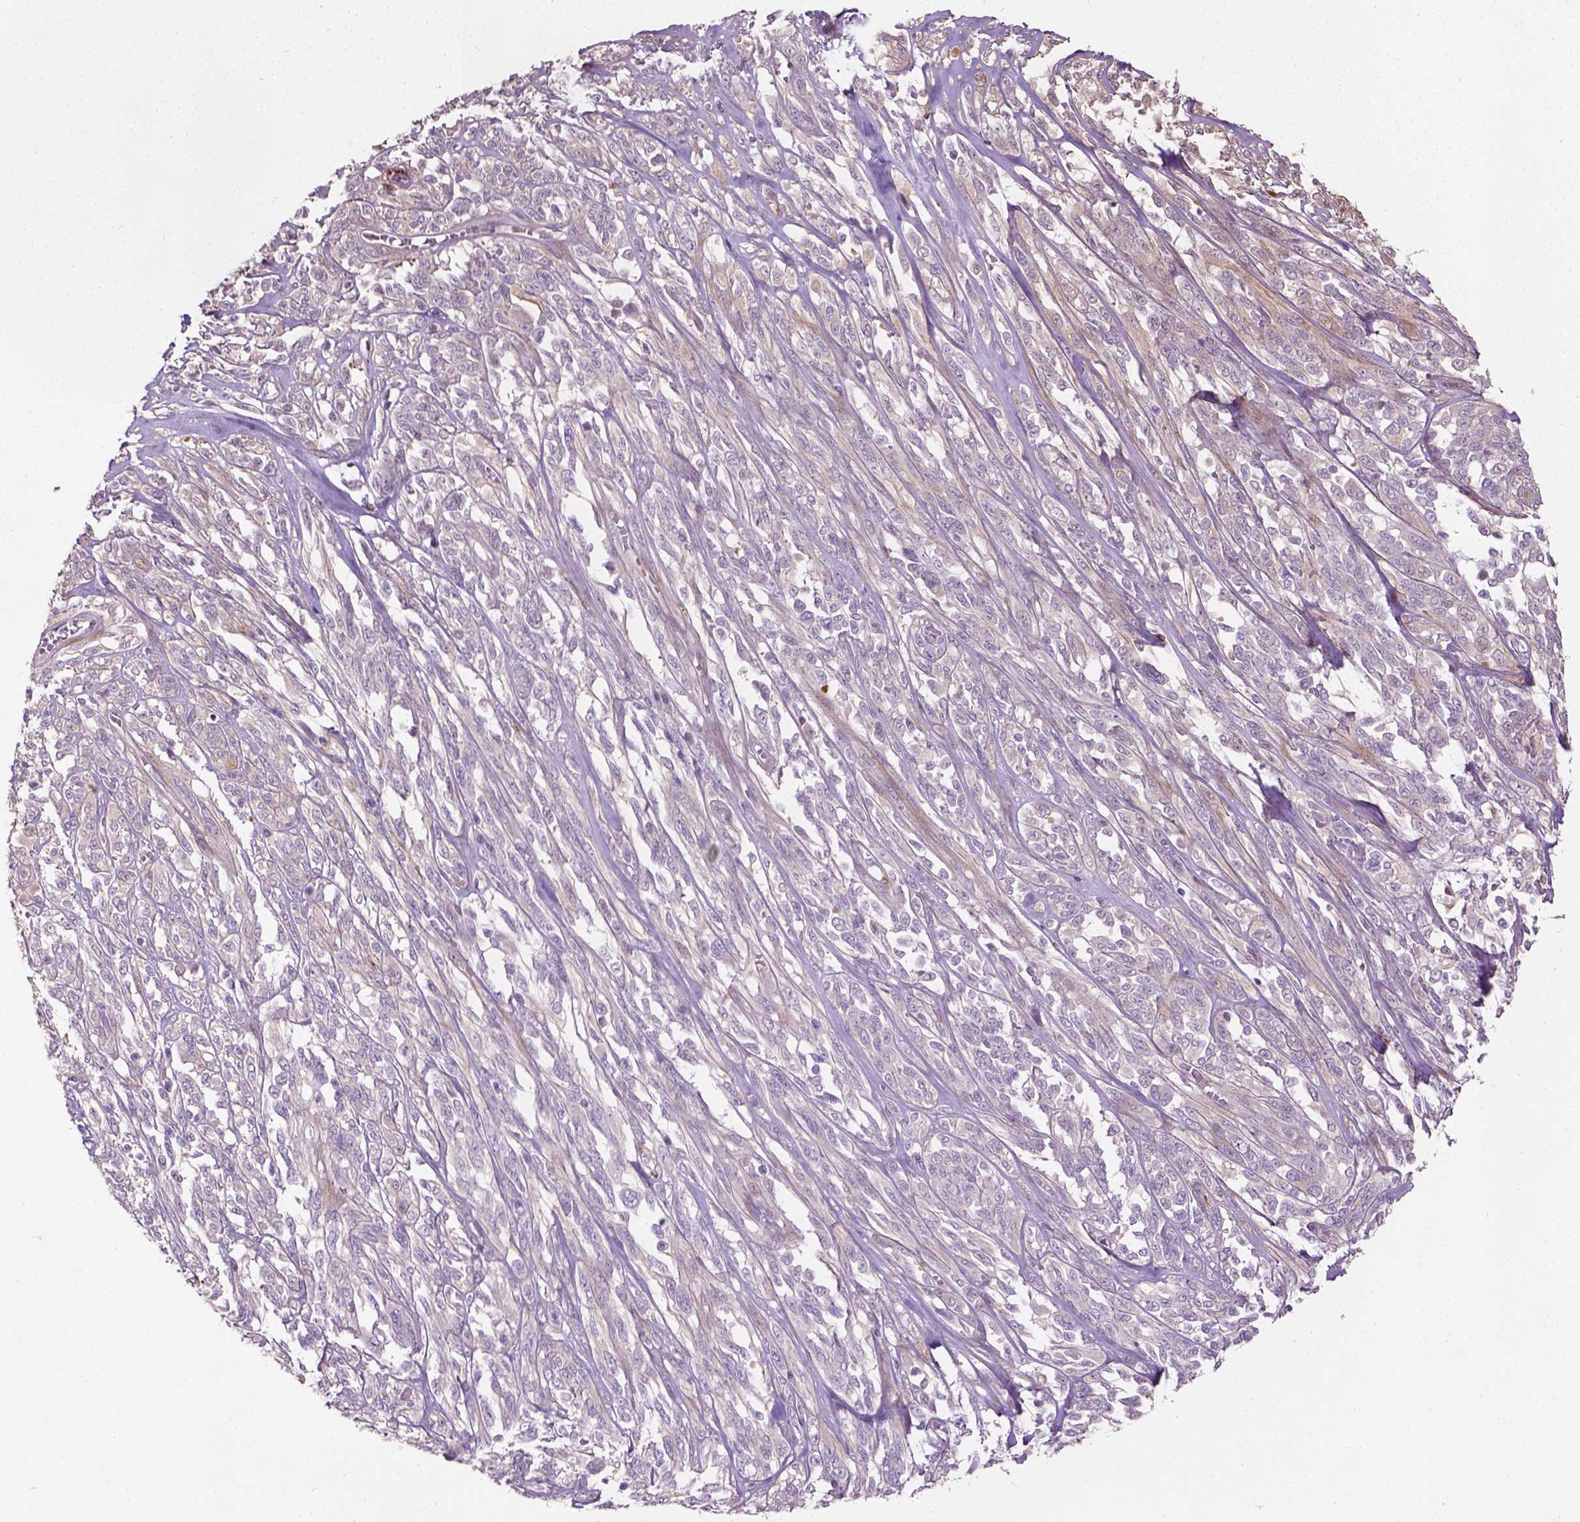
{"staining": {"intensity": "weak", "quantity": ">75%", "location": "cytoplasmic/membranous"}, "tissue": "melanoma", "cell_type": "Tumor cells", "image_type": "cancer", "snomed": [{"axis": "morphology", "description": "Malignant melanoma, NOS"}, {"axis": "topography", "description": "Skin"}], "caption": "Immunohistochemical staining of malignant melanoma exhibits low levels of weak cytoplasmic/membranous expression in about >75% of tumor cells.", "gene": "PKP3", "patient": {"sex": "female", "age": 91}}